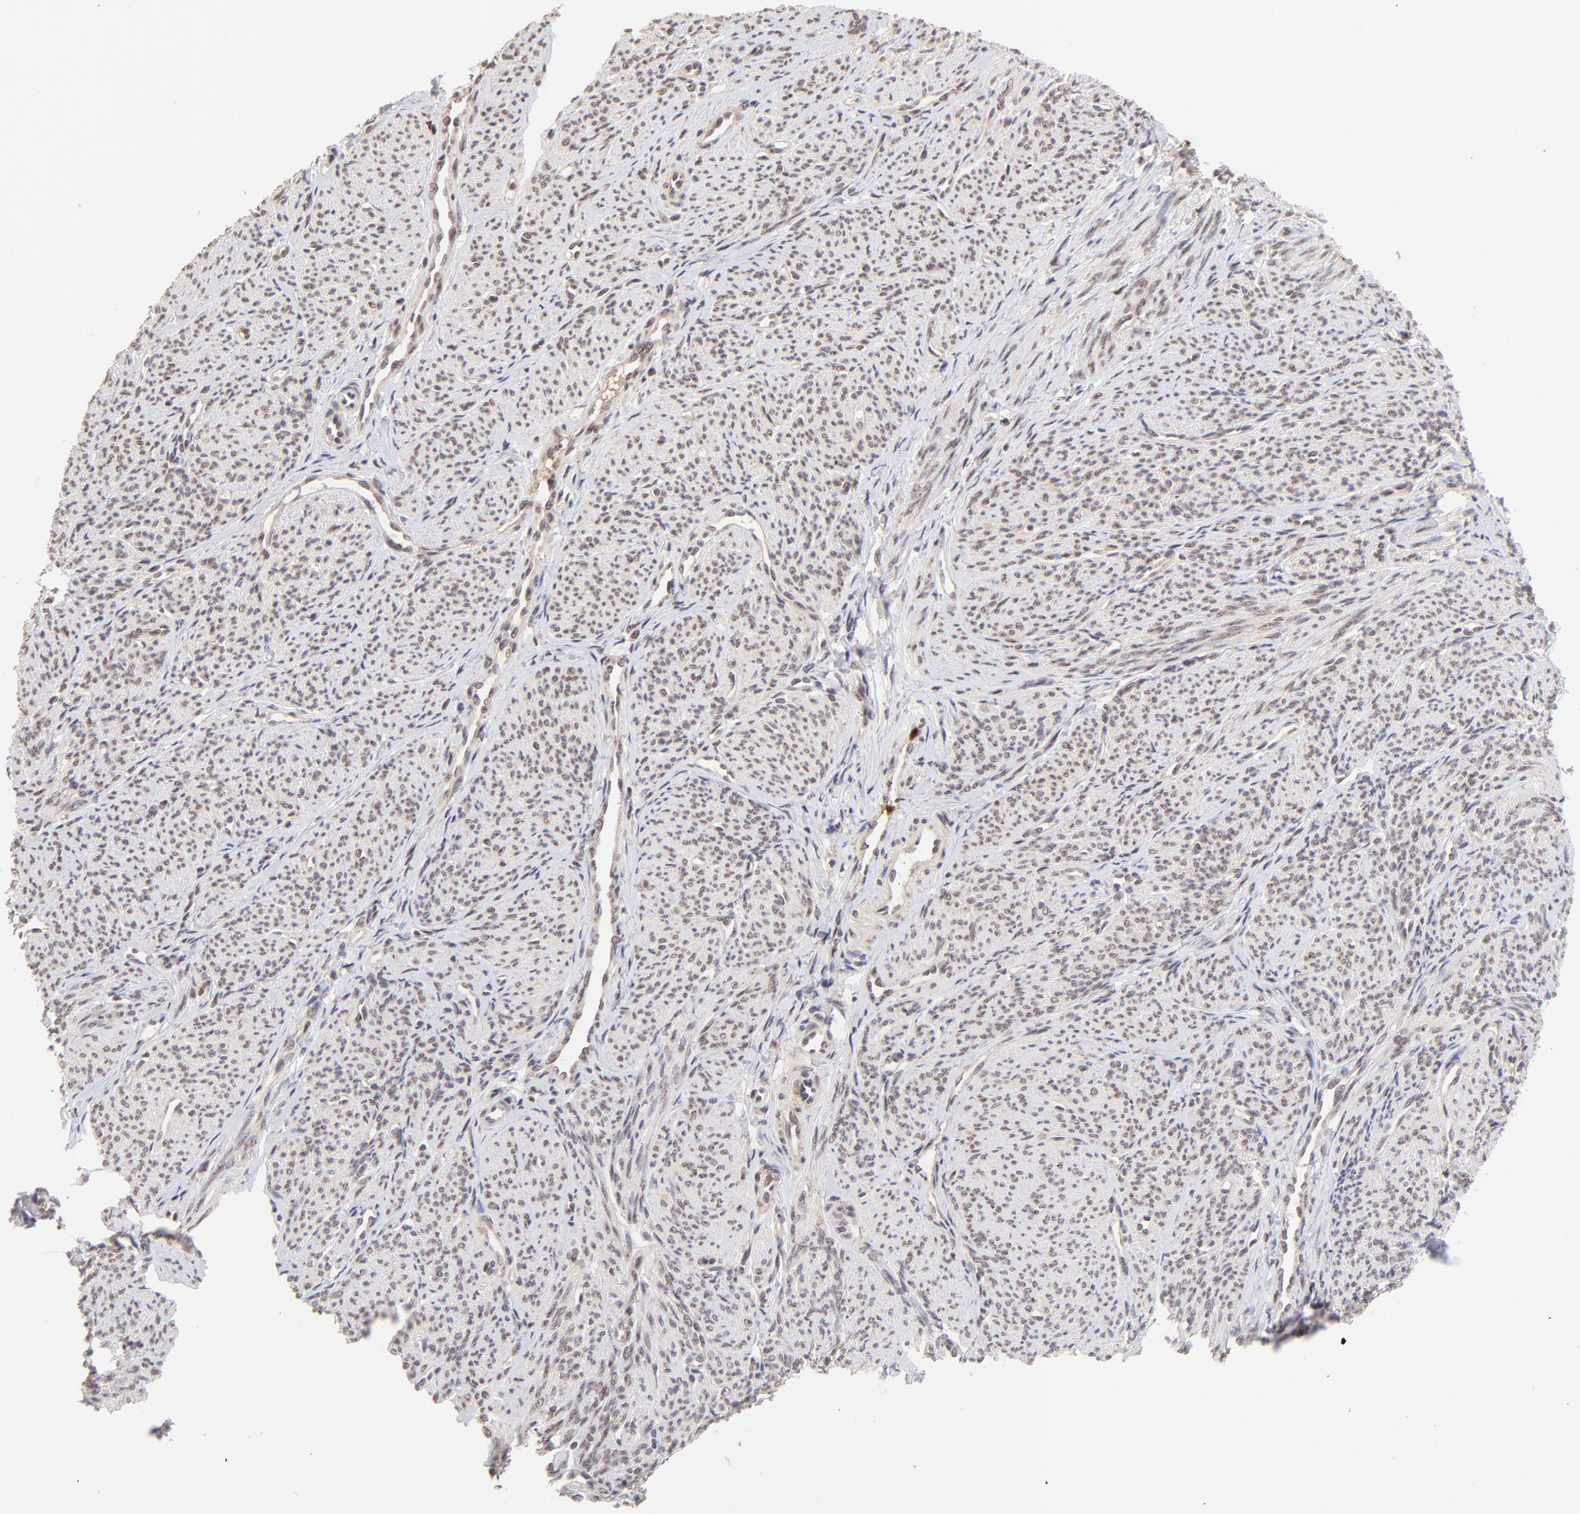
{"staining": {"intensity": "weak", "quantity": "25%-75%", "location": "nuclear"}, "tissue": "smooth muscle", "cell_type": "Smooth muscle cells", "image_type": "normal", "snomed": [{"axis": "morphology", "description": "Normal tissue, NOS"}, {"axis": "topography", "description": "Smooth muscle"}], "caption": "Weak nuclear expression is identified in about 25%-75% of smooth muscle cells in benign smooth muscle.", "gene": "MED12", "patient": {"sex": "female", "age": 65}}